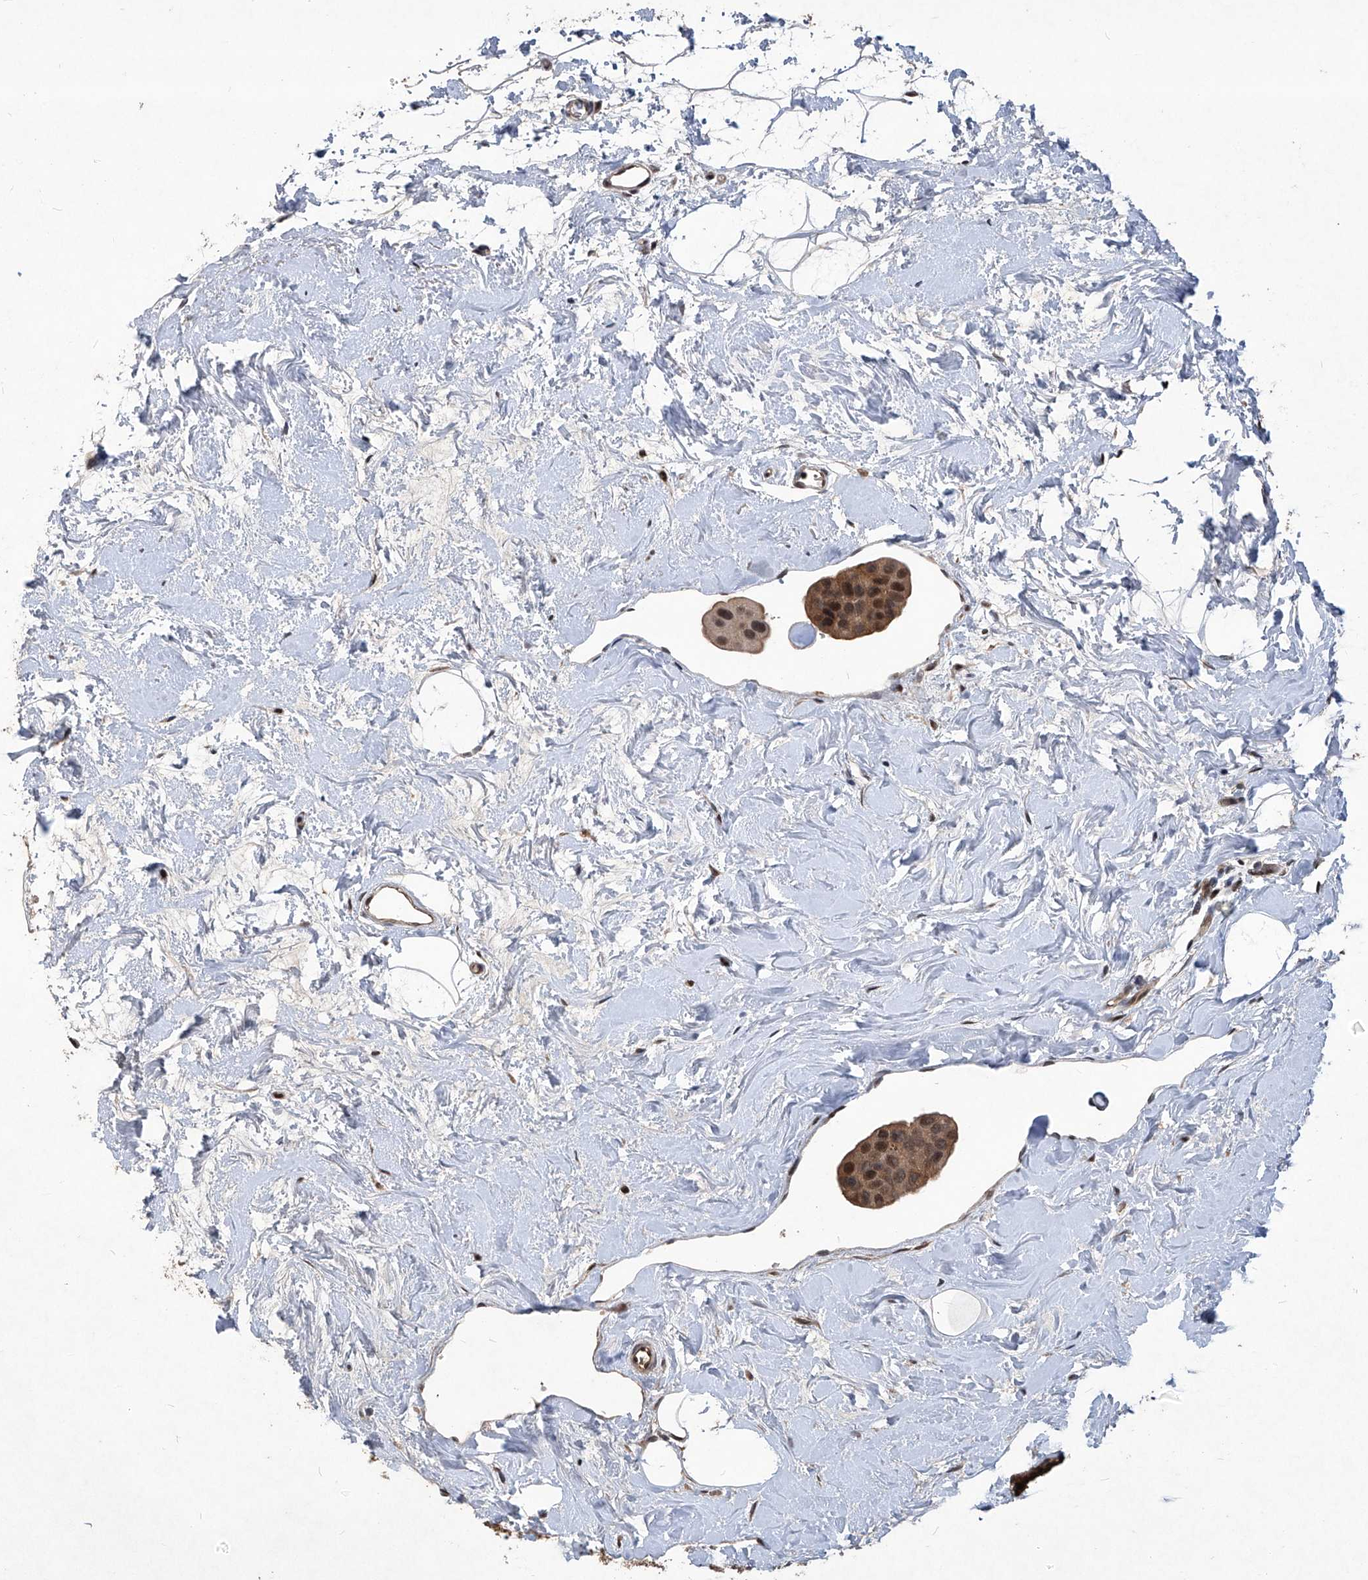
{"staining": {"intensity": "moderate", "quantity": ">75%", "location": "cytoplasmic/membranous,nuclear"}, "tissue": "breast cancer", "cell_type": "Tumor cells", "image_type": "cancer", "snomed": [{"axis": "morphology", "description": "Normal tissue, NOS"}, {"axis": "morphology", "description": "Duct carcinoma"}, {"axis": "topography", "description": "Breast"}], "caption": "Breast intraductal carcinoma stained with a protein marker shows moderate staining in tumor cells.", "gene": "PSMB1", "patient": {"sex": "female", "age": 39}}